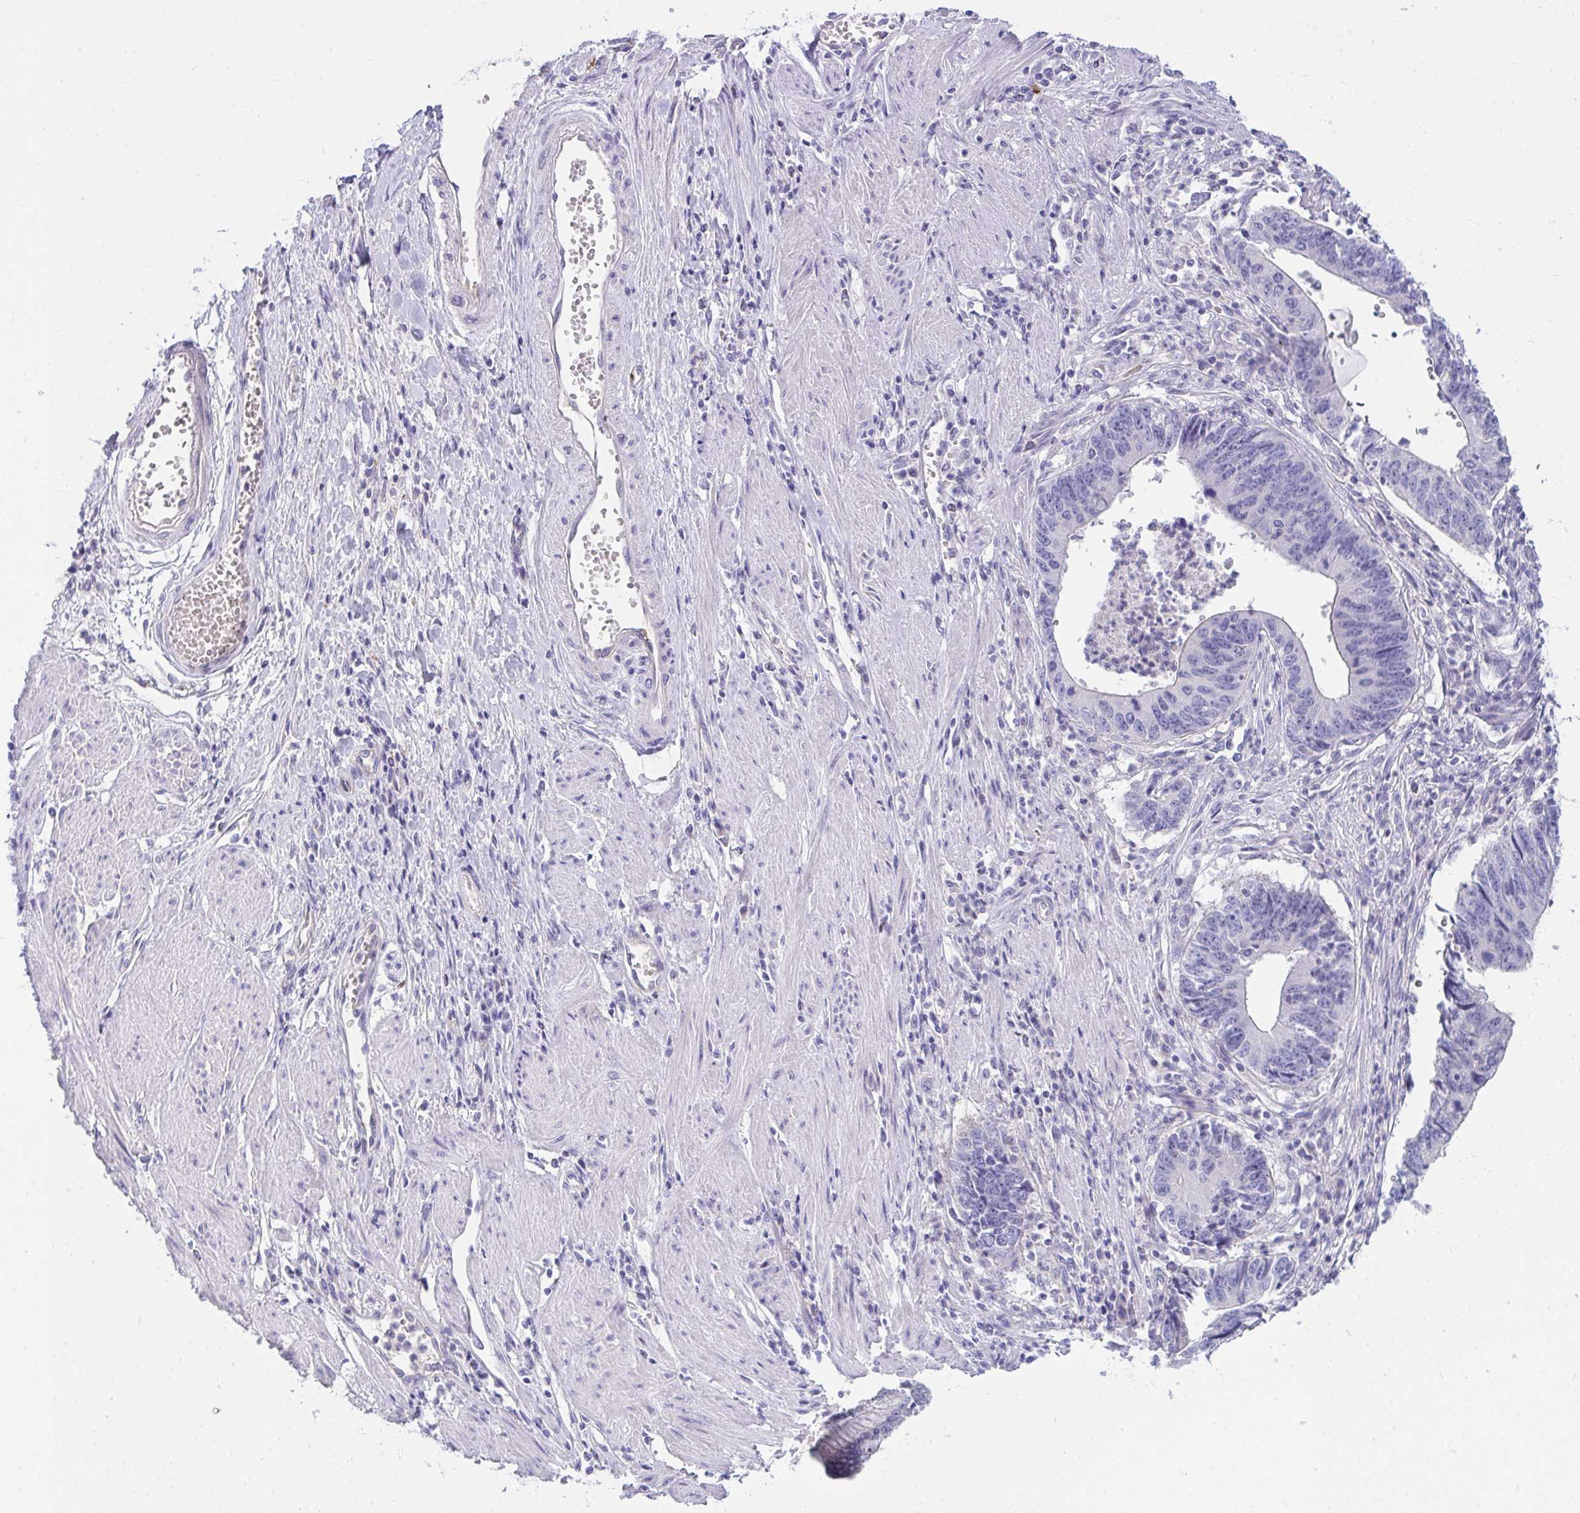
{"staining": {"intensity": "negative", "quantity": "none", "location": "none"}, "tissue": "stomach cancer", "cell_type": "Tumor cells", "image_type": "cancer", "snomed": [{"axis": "morphology", "description": "Adenocarcinoma, NOS"}, {"axis": "topography", "description": "Stomach"}], "caption": "Protein analysis of stomach cancer demonstrates no significant expression in tumor cells. (Stains: DAB IHC with hematoxylin counter stain, Microscopy: brightfield microscopy at high magnification).", "gene": "LRRC36", "patient": {"sex": "male", "age": 59}}